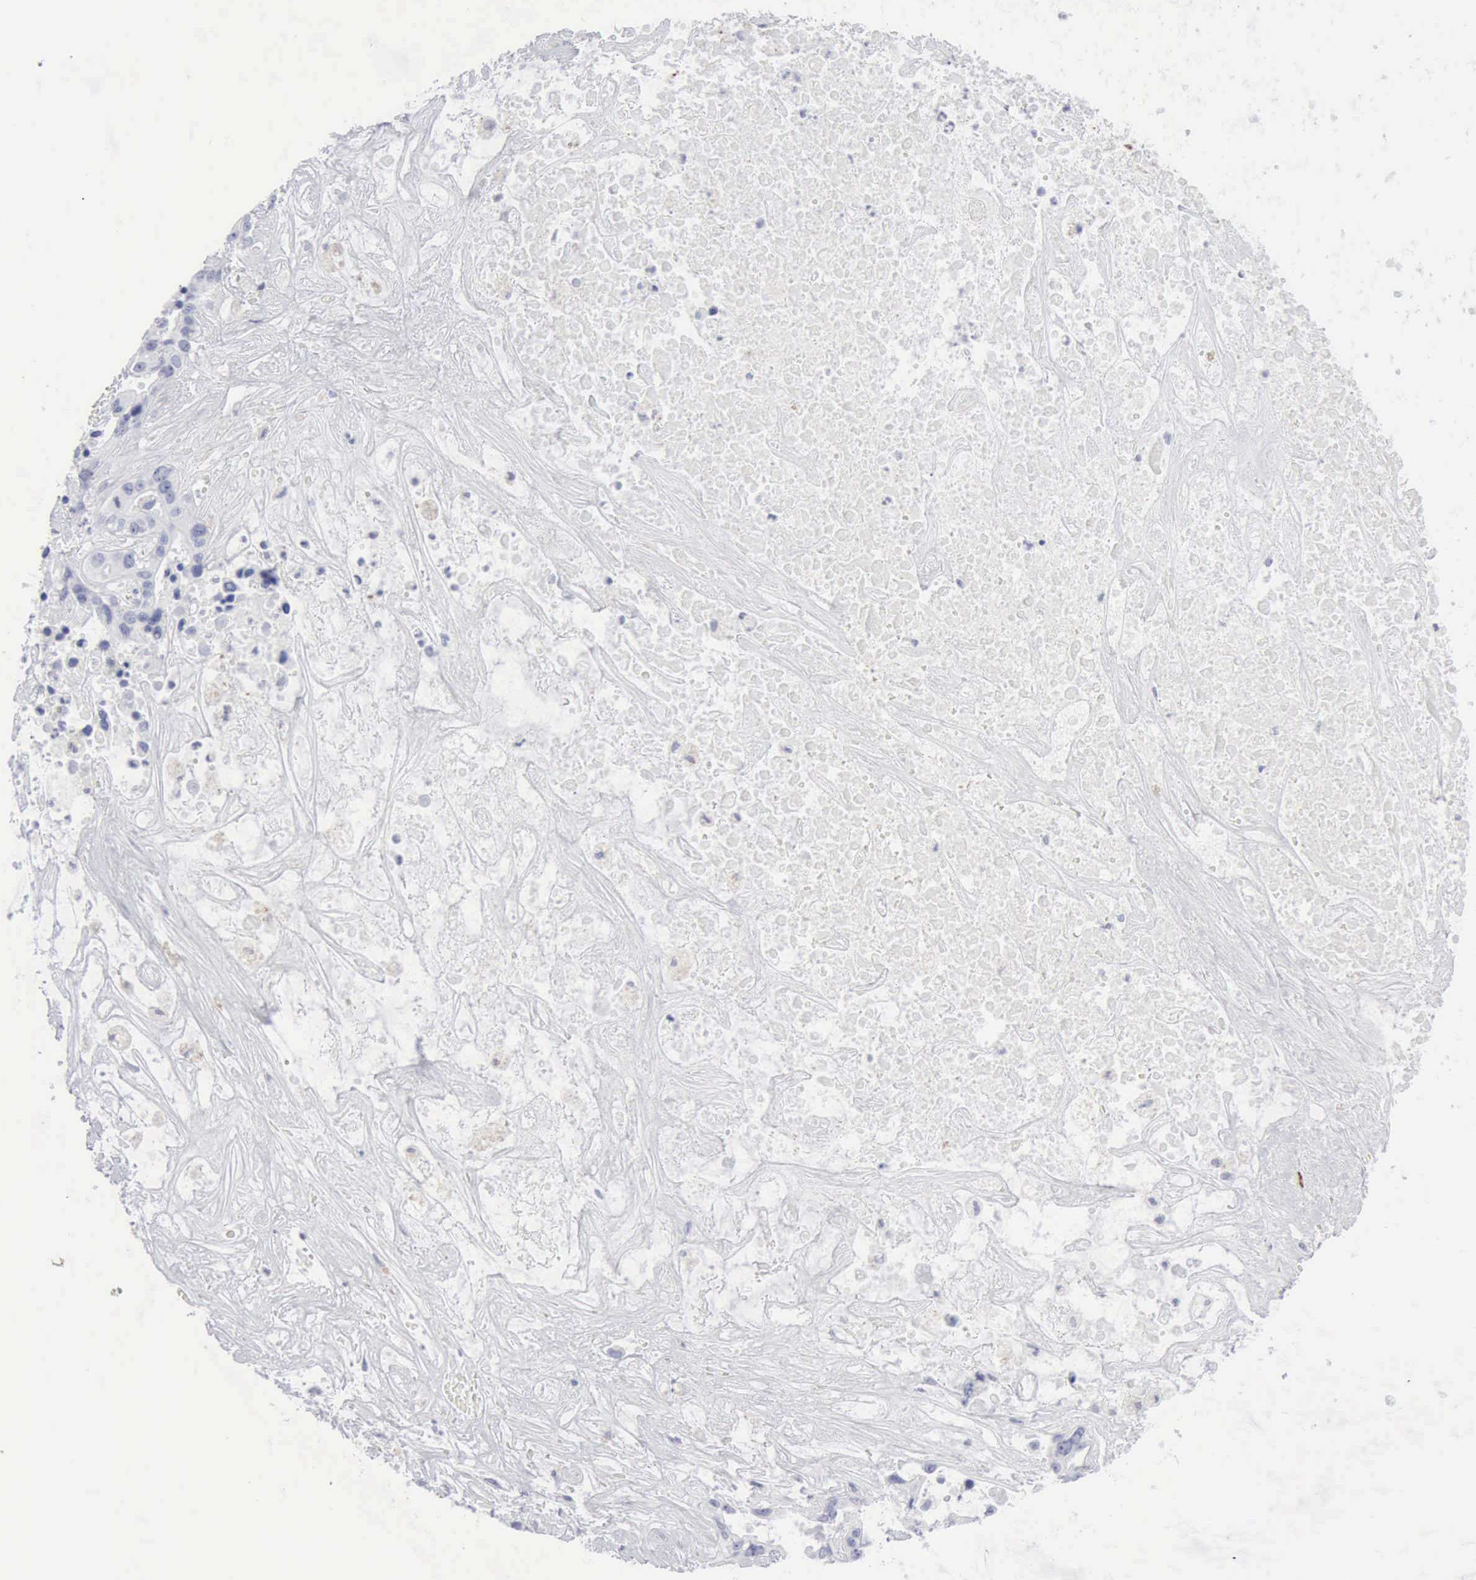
{"staining": {"intensity": "negative", "quantity": "none", "location": "none"}, "tissue": "liver cancer", "cell_type": "Tumor cells", "image_type": "cancer", "snomed": [{"axis": "morphology", "description": "Cholangiocarcinoma"}, {"axis": "topography", "description": "Liver"}], "caption": "IHC of liver cancer (cholangiocarcinoma) exhibits no staining in tumor cells.", "gene": "CMA1", "patient": {"sex": "female", "age": 65}}